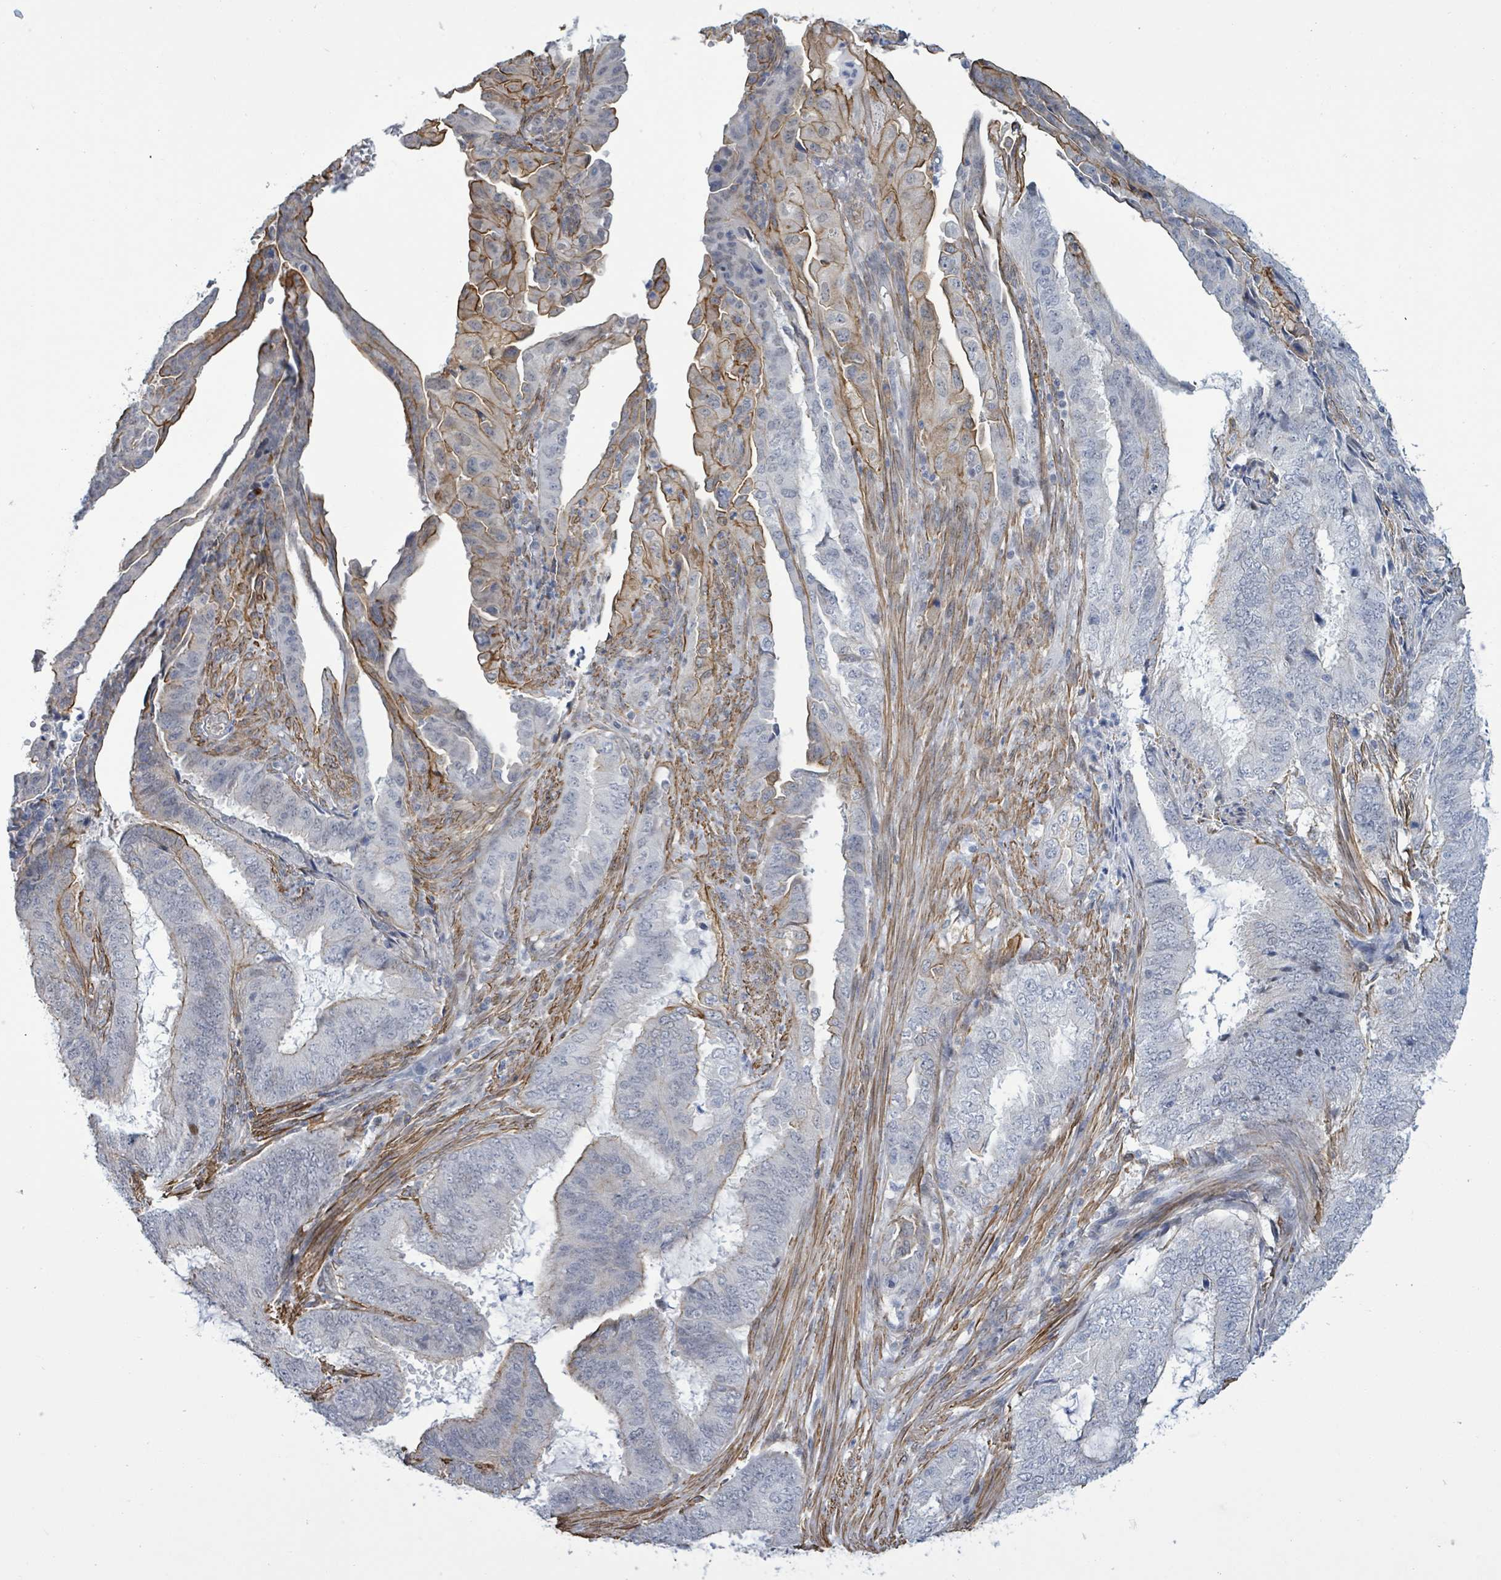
{"staining": {"intensity": "moderate", "quantity": "<25%", "location": "cytoplasmic/membranous"}, "tissue": "endometrial cancer", "cell_type": "Tumor cells", "image_type": "cancer", "snomed": [{"axis": "morphology", "description": "Adenocarcinoma, NOS"}, {"axis": "topography", "description": "Endometrium"}], "caption": "Immunohistochemistry (IHC) micrograph of neoplastic tissue: human adenocarcinoma (endometrial) stained using immunohistochemistry demonstrates low levels of moderate protein expression localized specifically in the cytoplasmic/membranous of tumor cells, appearing as a cytoplasmic/membranous brown color.", "gene": "DMRTC1B", "patient": {"sex": "female", "age": 51}}